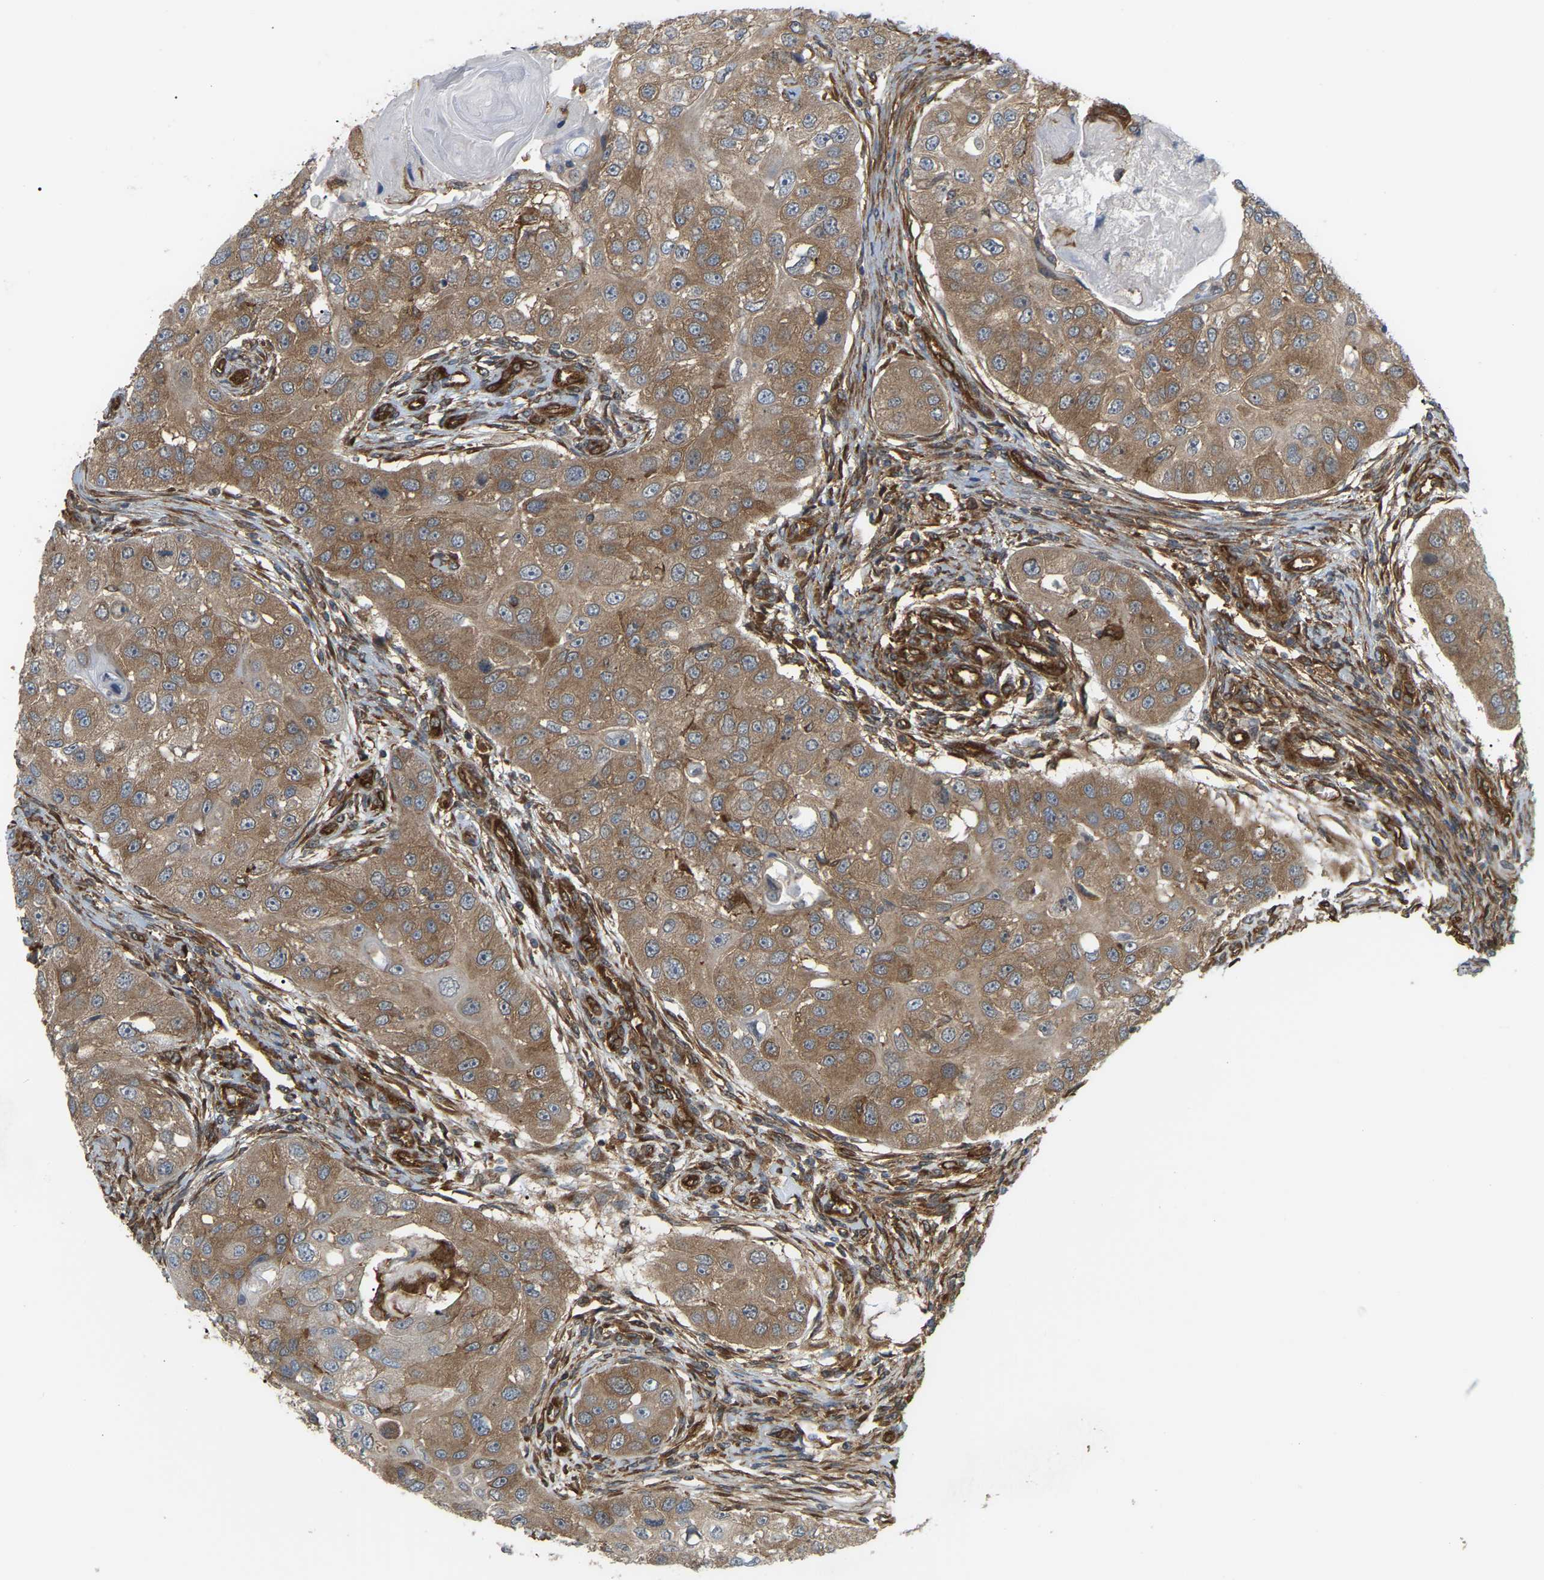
{"staining": {"intensity": "moderate", "quantity": ">75%", "location": "cytoplasmic/membranous"}, "tissue": "head and neck cancer", "cell_type": "Tumor cells", "image_type": "cancer", "snomed": [{"axis": "morphology", "description": "Normal tissue, NOS"}, {"axis": "morphology", "description": "Squamous cell carcinoma, NOS"}, {"axis": "topography", "description": "Skeletal muscle"}, {"axis": "topography", "description": "Head-Neck"}], "caption": "An immunohistochemistry (IHC) image of tumor tissue is shown. Protein staining in brown shows moderate cytoplasmic/membranous positivity in head and neck cancer (squamous cell carcinoma) within tumor cells. (Stains: DAB (3,3'-diaminobenzidine) in brown, nuclei in blue, Microscopy: brightfield microscopy at high magnification).", "gene": "PICALM", "patient": {"sex": "male", "age": 51}}